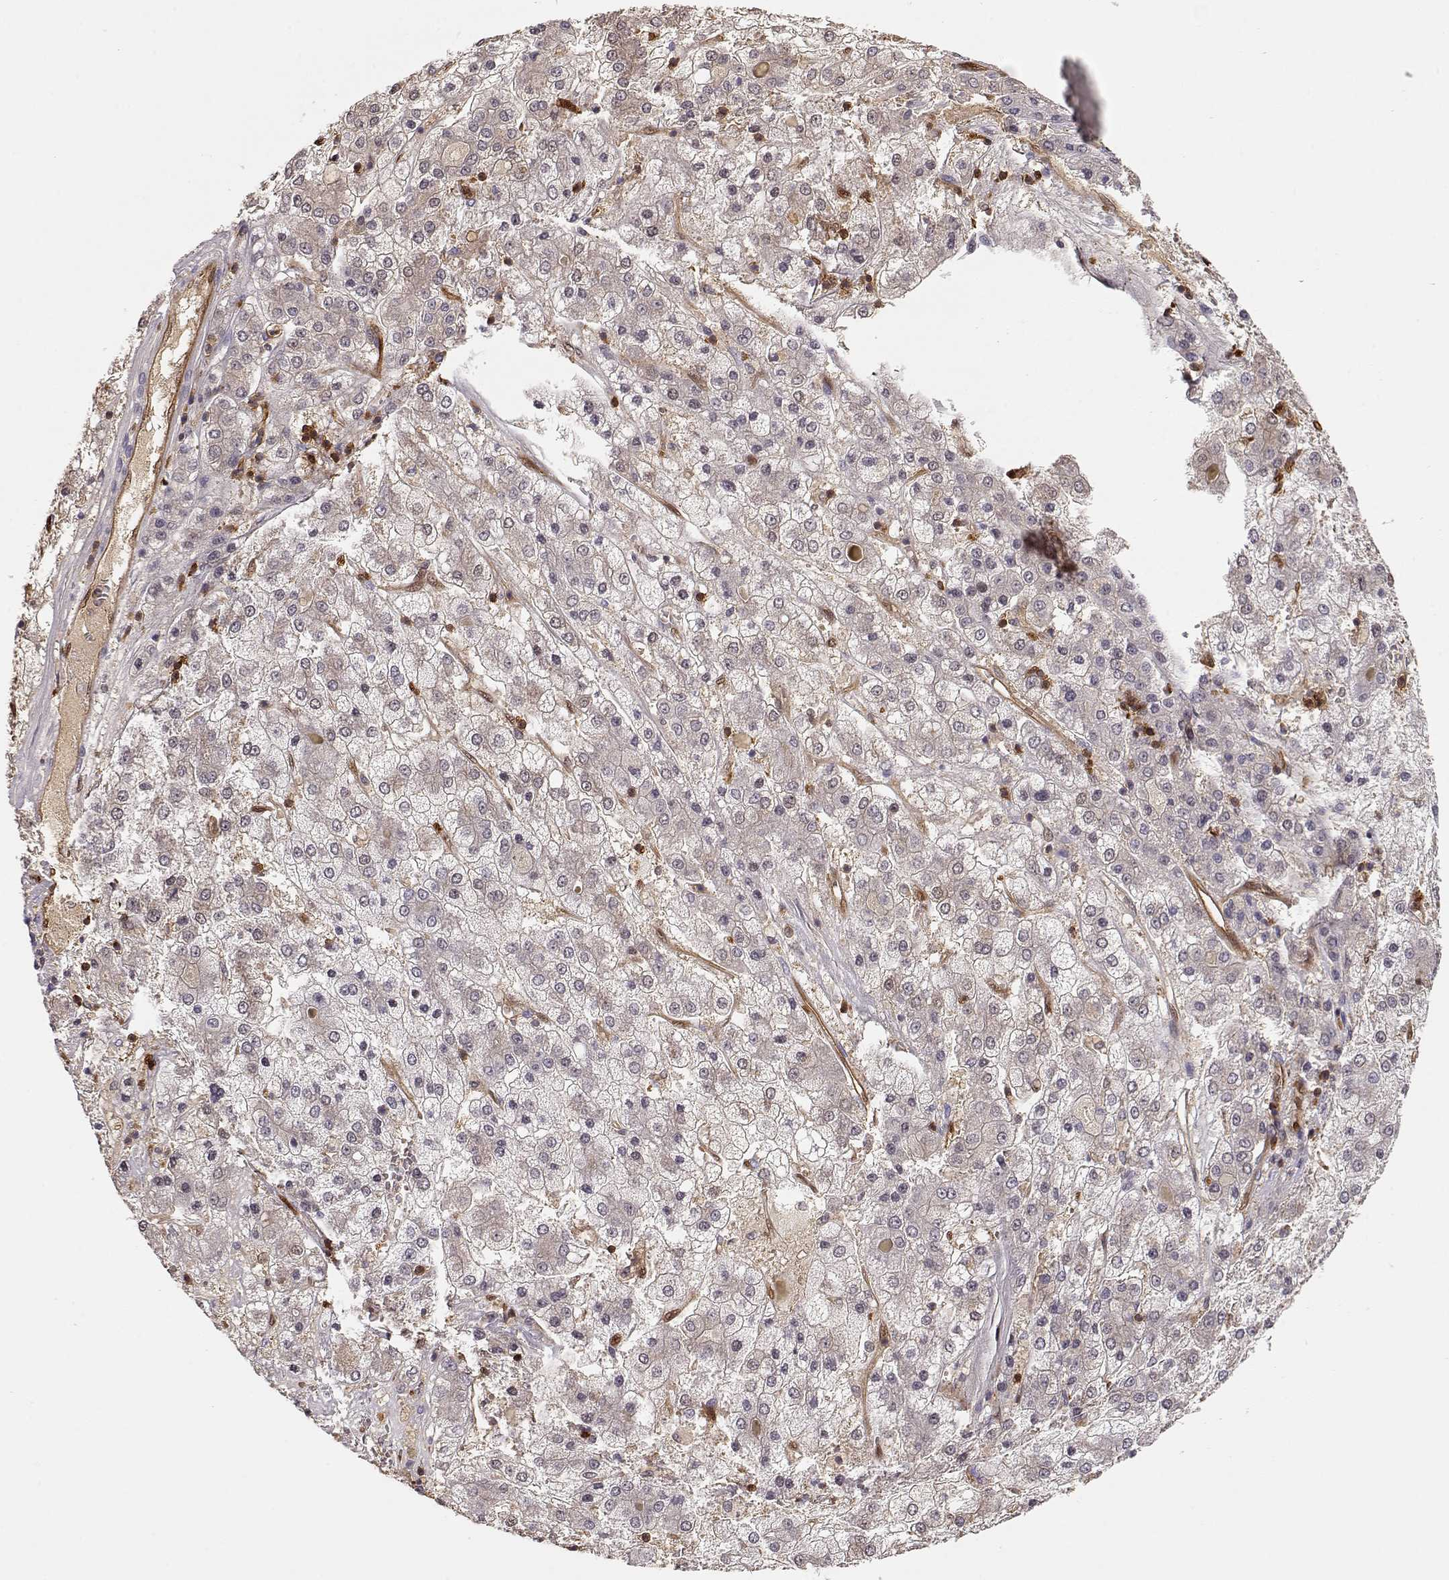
{"staining": {"intensity": "negative", "quantity": "none", "location": "none"}, "tissue": "liver cancer", "cell_type": "Tumor cells", "image_type": "cancer", "snomed": [{"axis": "morphology", "description": "Carcinoma, Hepatocellular, NOS"}, {"axis": "topography", "description": "Liver"}], "caption": "DAB immunohistochemical staining of human liver cancer (hepatocellular carcinoma) exhibits no significant staining in tumor cells. The staining is performed using DAB (3,3'-diaminobenzidine) brown chromogen with nuclei counter-stained in using hematoxylin.", "gene": "PNP", "patient": {"sex": "male", "age": 73}}